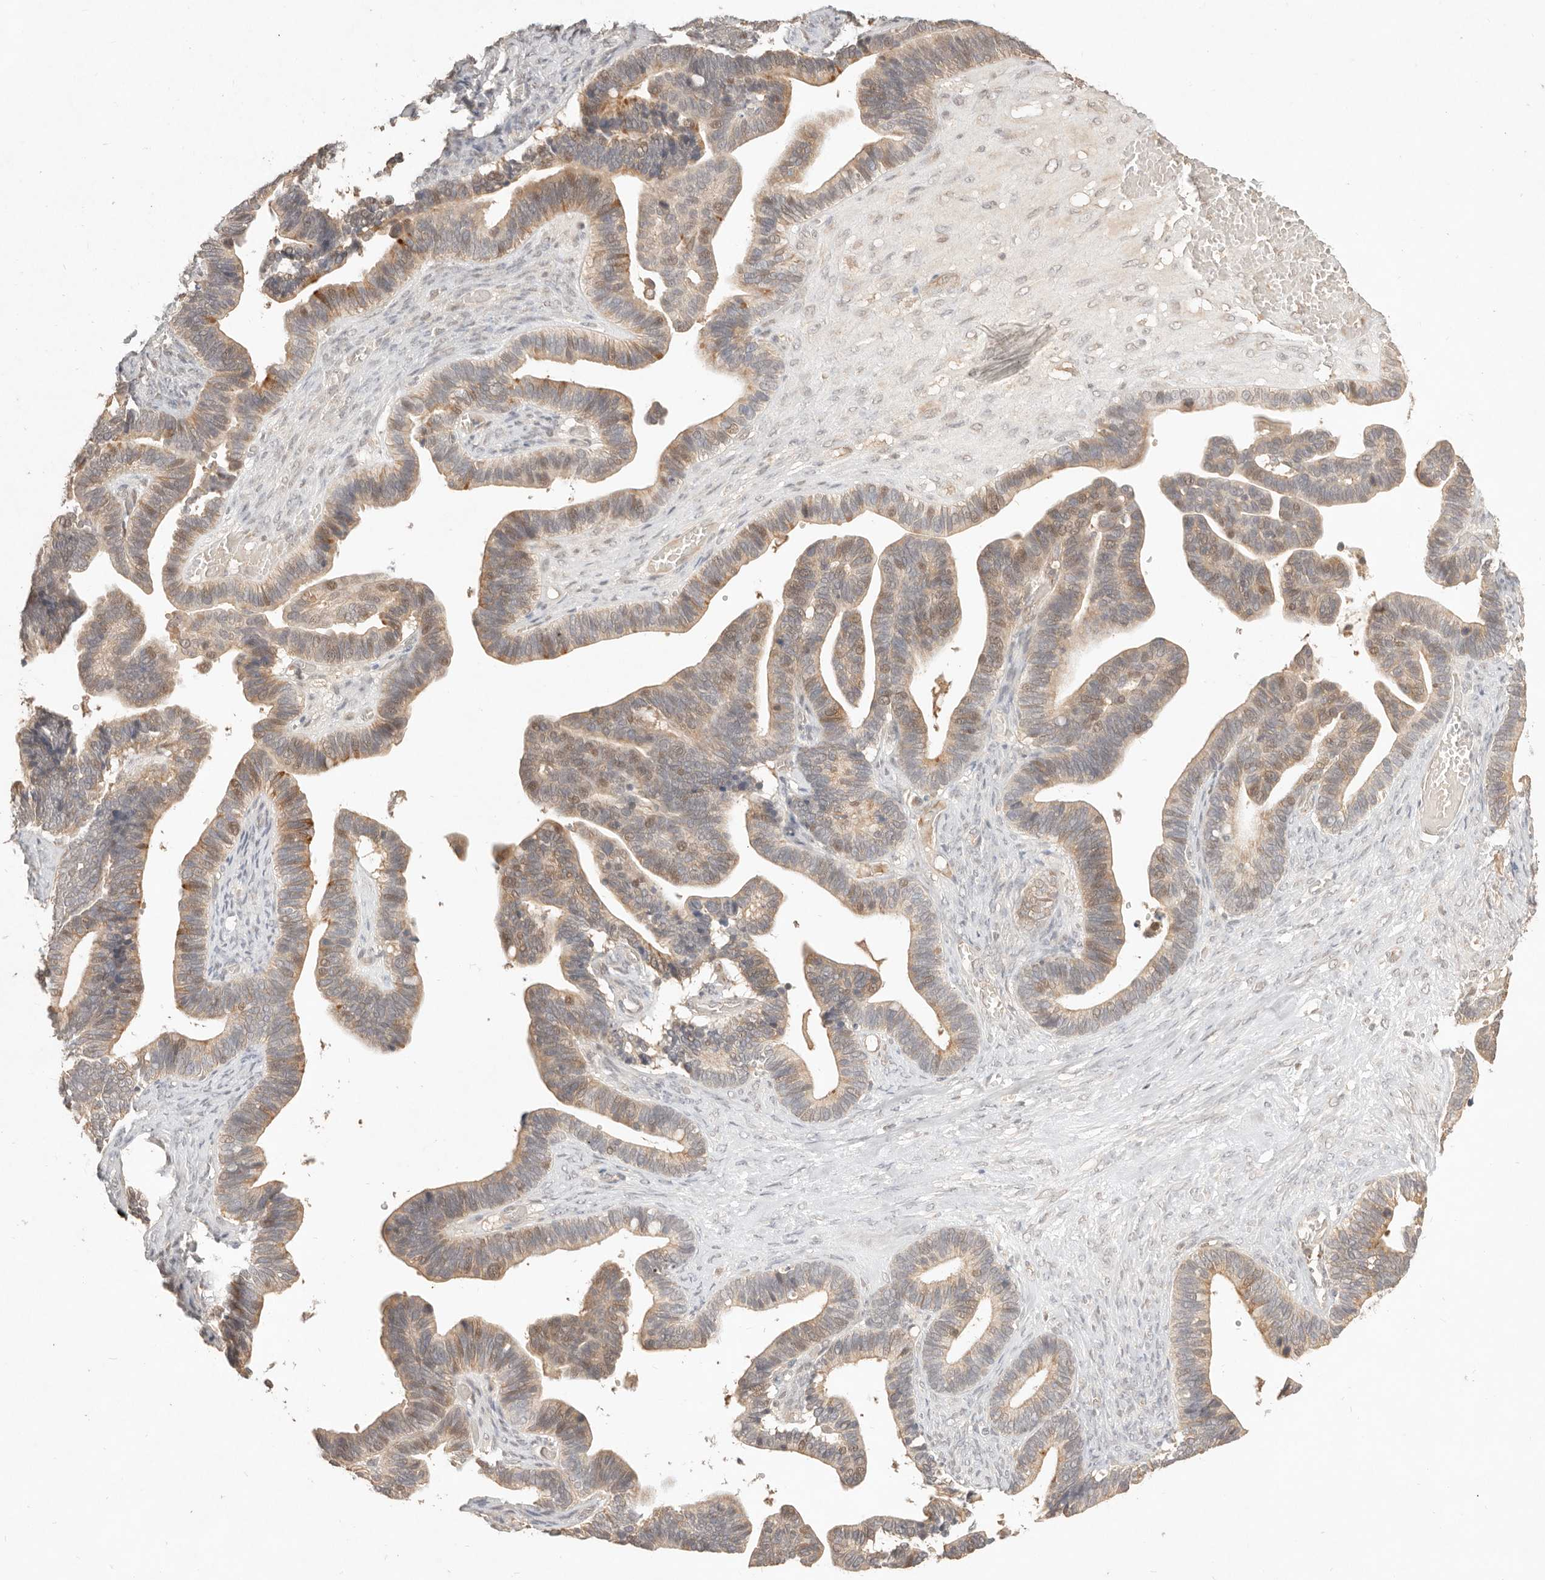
{"staining": {"intensity": "moderate", "quantity": ">75%", "location": "cytoplasmic/membranous,nuclear"}, "tissue": "ovarian cancer", "cell_type": "Tumor cells", "image_type": "cancer", "snomed": [{"axis": "morphology", "description": "Cystadenocarcinoma, serous, NOS"}, {"axis": "topography", "description": "Ovary"}], "caption": "Human ovarian cancer (serous cystadenocarcinoma) stained with a protein marker demonstrates moderate staining in tumor cells.", "gene": "MEP1A", "patient": {"sex": "female", "age": 56}}